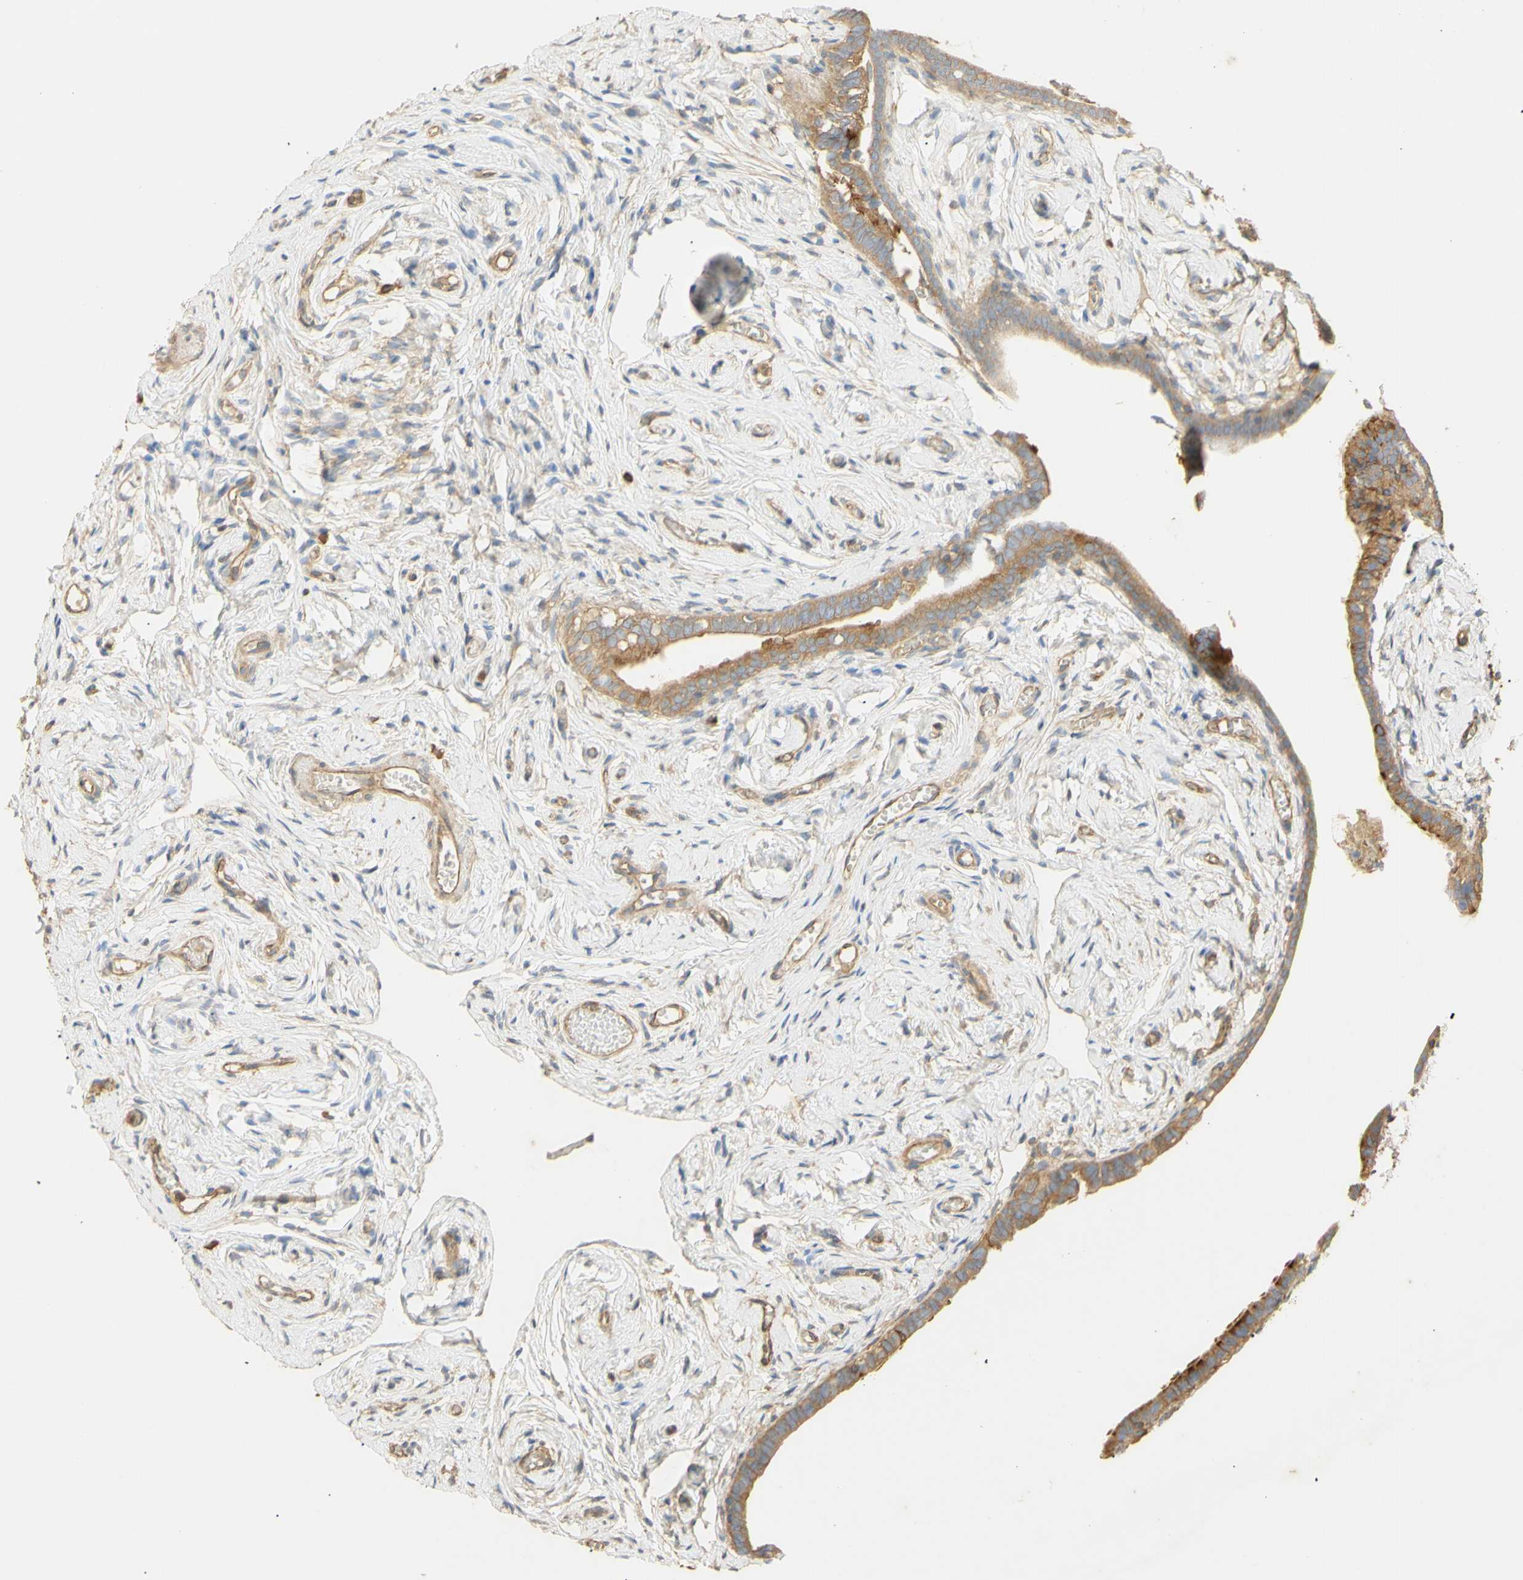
{"staining": {"intensity": "moderate", "quantity": ">75%", "location": "cytoplasmic/membranous"}, "tissue": "fallopian tube", "cell_type": "Glandular cells", "image_type": "normal", "snomed": [{"axis": "morphology", "description": "Normal tissue, NOS"}, {"axis": "topography", "description": "Fallopian tube"}], "caption": "Protein staining of benign fallopian tube shows moderate cytoplasmic/membranous expression in about >75% of glandular cells. Ihc stains the protein in brown and the nuclei are stained blue.", "gene": "KCNE4", "patient": {"sex": "female", "age": 71}}